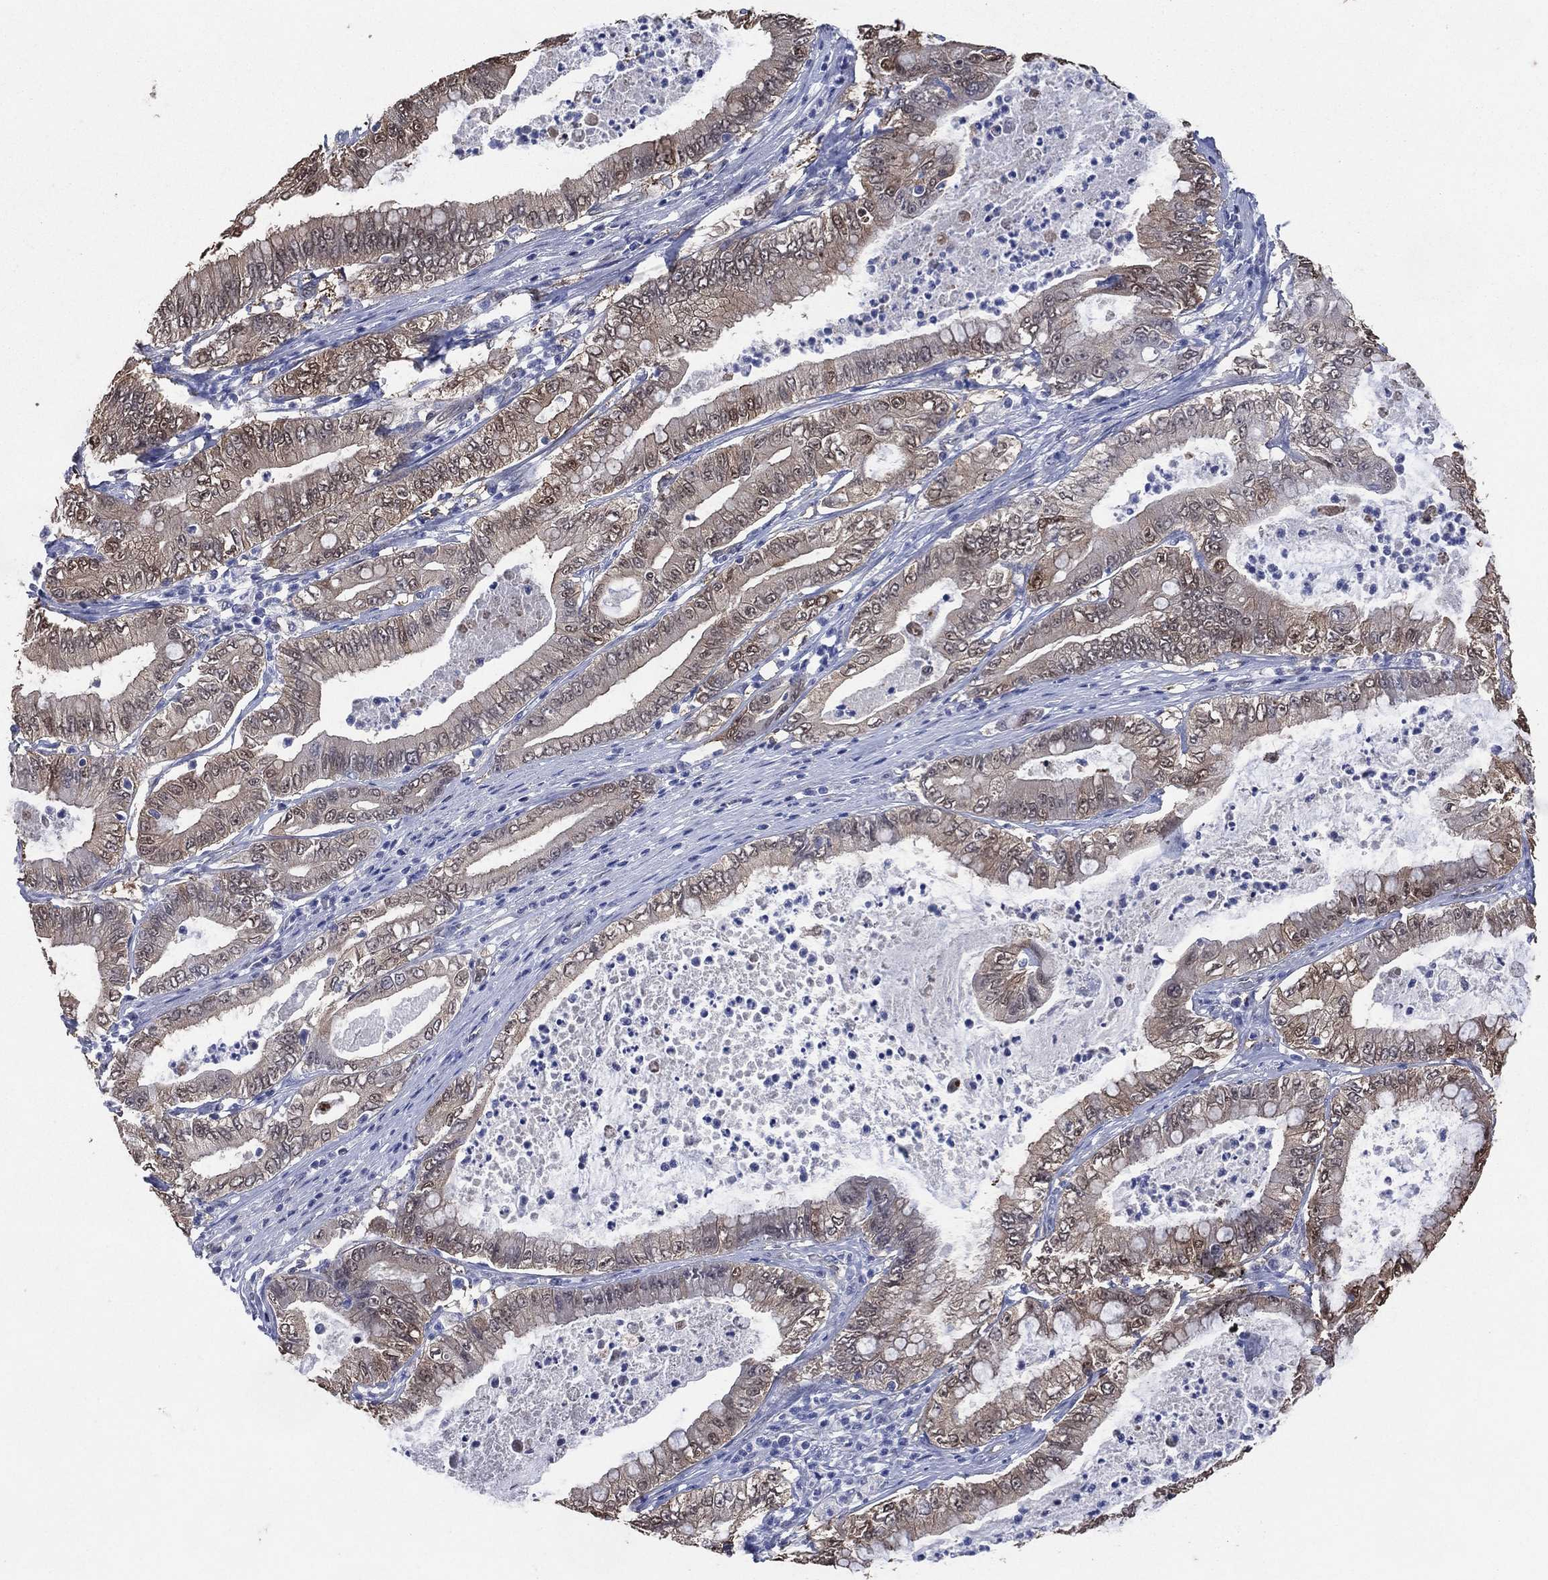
{"staining": {"intensity": "weak", "quantity": "<25%", "location": "cytoplasmic/membranous"}, "tissue": "pancreatic cancer", "cell_type": "Tumor cells", "image_type": "cancer", "snomed": [{"axis": "morphology", "description": "Adenocarcinoma, NOS"}, {"axis": "topography", "description": "Pancreas"}], "caption": "Protein analysis of pancreatic adenocarcinoma demonstrates no significant staining in tumor cells.", "gene": "AK1", "patient": {"sex": "male", "age": 71}}